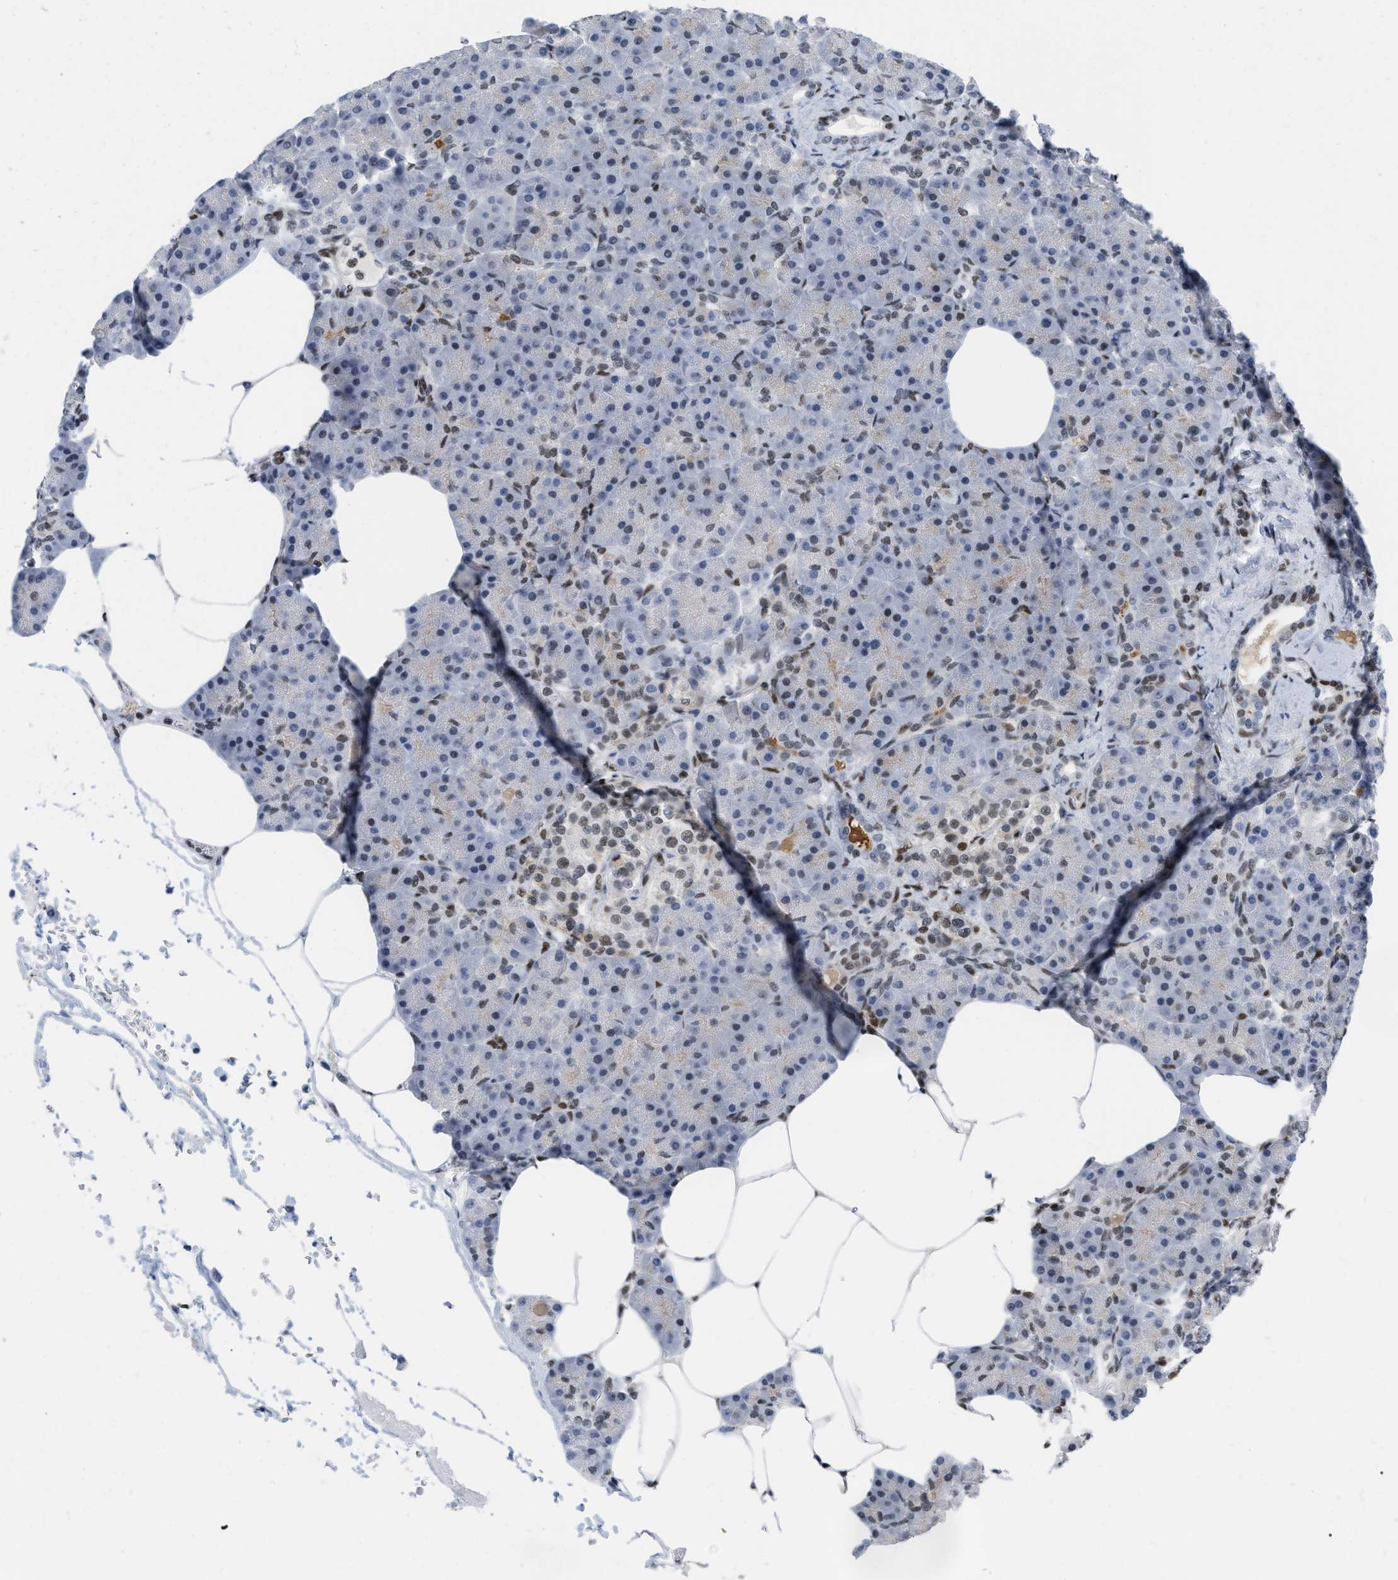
{"staining": {"intensity": "weak", "quantity": "<25%", "location": "nuclear"}, "tissue": "pancreas", "cell_type": "Exocrine glandular cells", "image_type": "normal", "snomed": [{"axis": "morphology", "description": "Normal tissue, NOS"}, {"axis": "topography", "description": "Pancreas"}], "caption": "An IHC image of unremarkable pancreas is shown. There is no staining in exocrine glandular cells of pancreas.", "gene": "MIER1", "patient": {"sex": "female", "age": 70}}